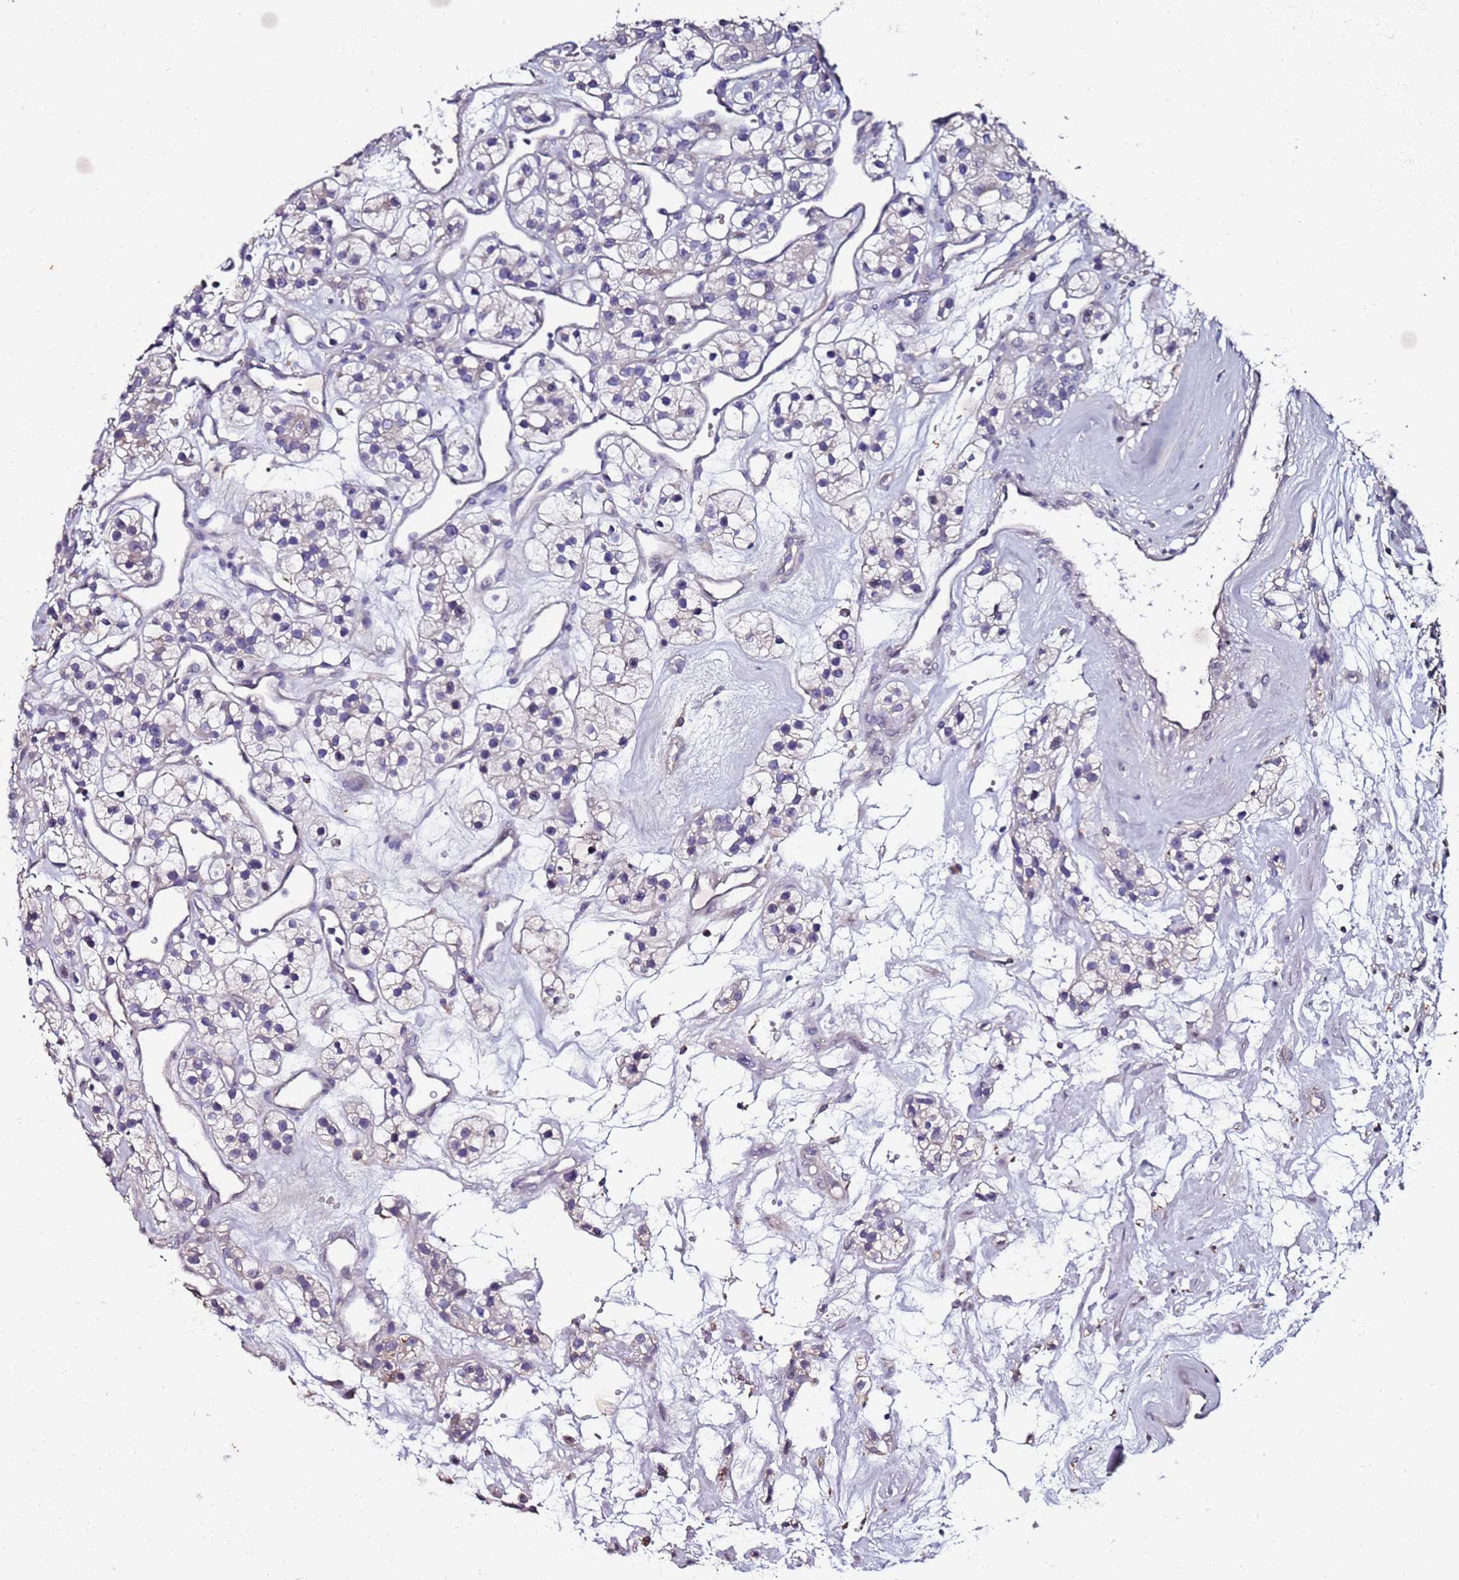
{"staining": {"intensity": "negative", "quantity": "none", "location": "none"}, "tissue": "renal cancer", "cell_type": "Tumor cells", "image_type": "cancer", "snomed": [{"axis": "morphology", "description": "Adenocarcinoma, NOS"}, {"axis": "topography", "description": "Kidney"}], "caption": "A high-resolution micrograph shows IHC staining of renal adenocarcinoma, which displays no significant expression in tumor cells.", "gene": "C3orf80", "patient": {"sex": "female", "age": 57}}